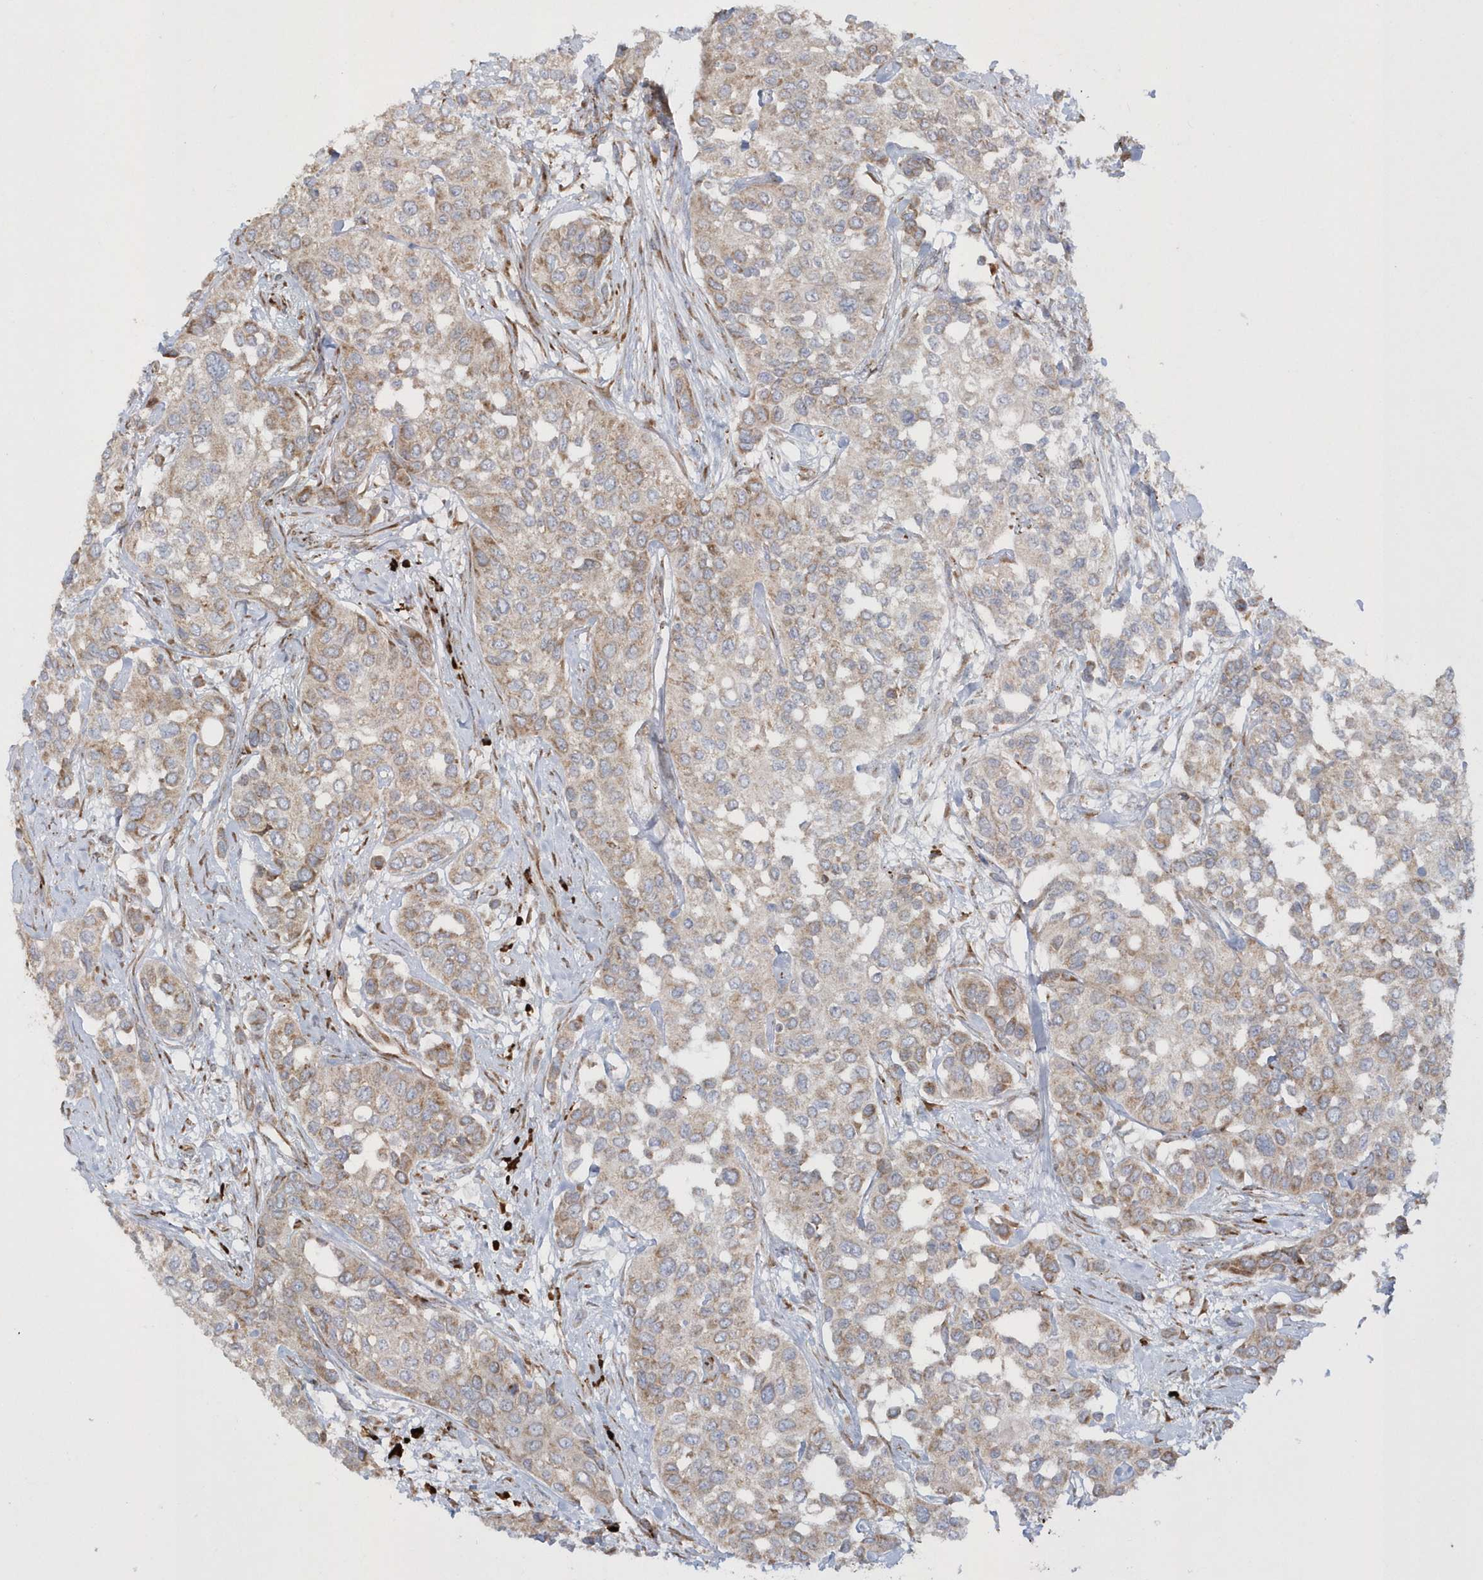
{"staining": {"intensity": "weak", "quantity": ">75%", "location": "cytoplasmic/membranous"}, "tissue": "urothelial cancer", "cell_type": "Tumor cells", "image_type": "cancer", "snomed": [{"axis": "morphology", "description": "Normal tissue, NOS"}, {"axis": "morphology", "description": "Urothelial carcinoma, High grade"}, {"axis": "topography", "description": "Vascular tissue"}, {"axis": "topography", "description": "Urinary bladder"}], "caption": "An immunohistochemistry photomicrograph of neoplastic tissue is shown. Protein staining in brown labels weak cytoplasmic/membranous positivity in high-grade urothelial carcinoma within tumor cells.", "gene": "SH3BP2", "patient": {"sex": "female", "age": 56}}